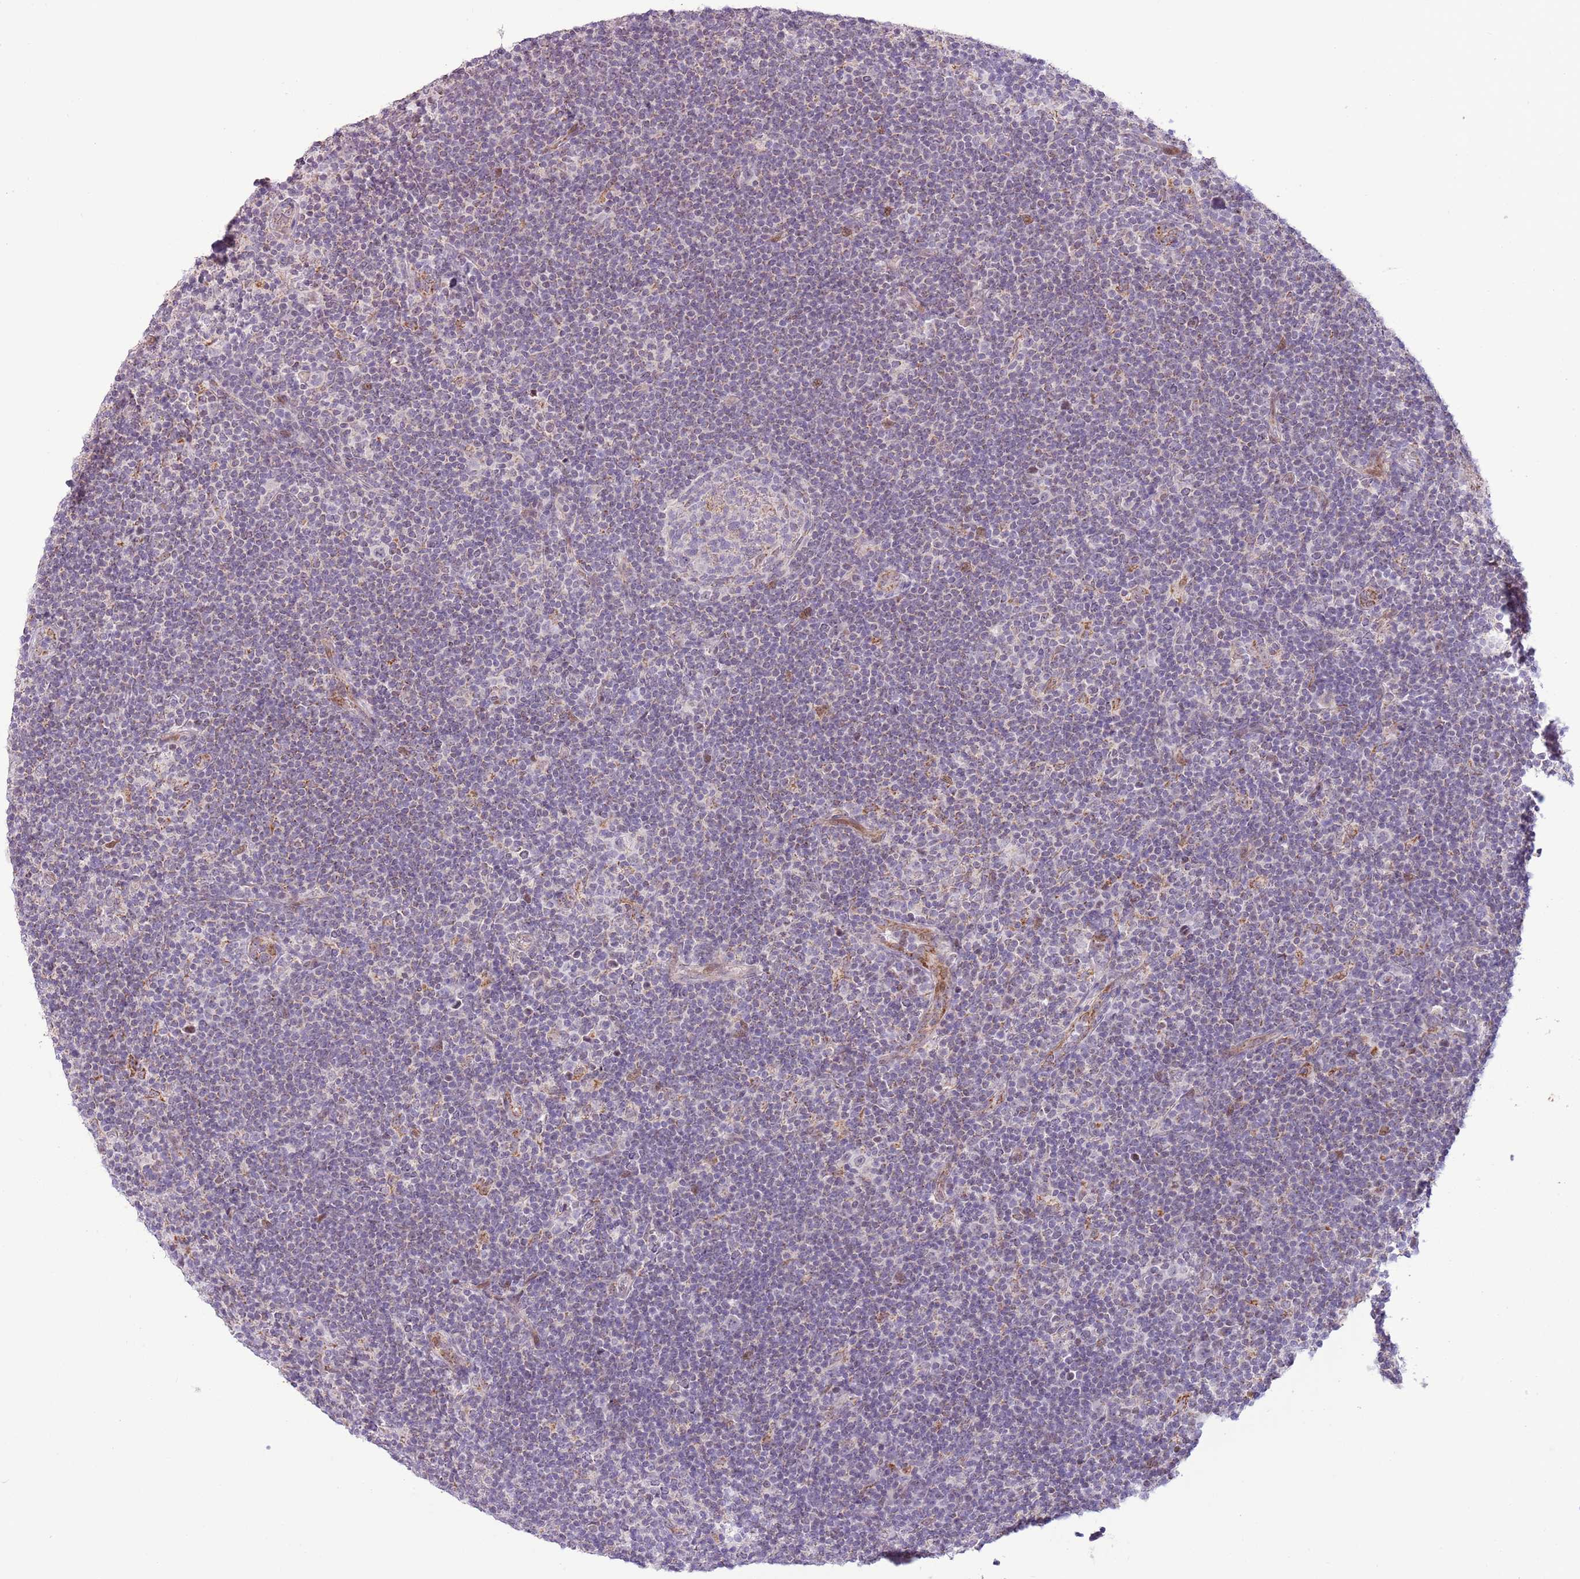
{"staining": {"intensity": "negative", "quantity": "none", "location": "none"}, "tissue": "lymphoma", "cell_type": "Tumor cells", "image_type": "cancer", "snomed": [{"axis": "morphology", "description": "Hodgkin's disease, NOS"}, {"axis": "topography", "description": "Lymph node"}], "caption": "A histopathology image of Hodgkin's disease stained for a protein shows no brown staining in tumor cells.", "gene": "MLLT11", "patient": {"sex": "female", "age": 57}}